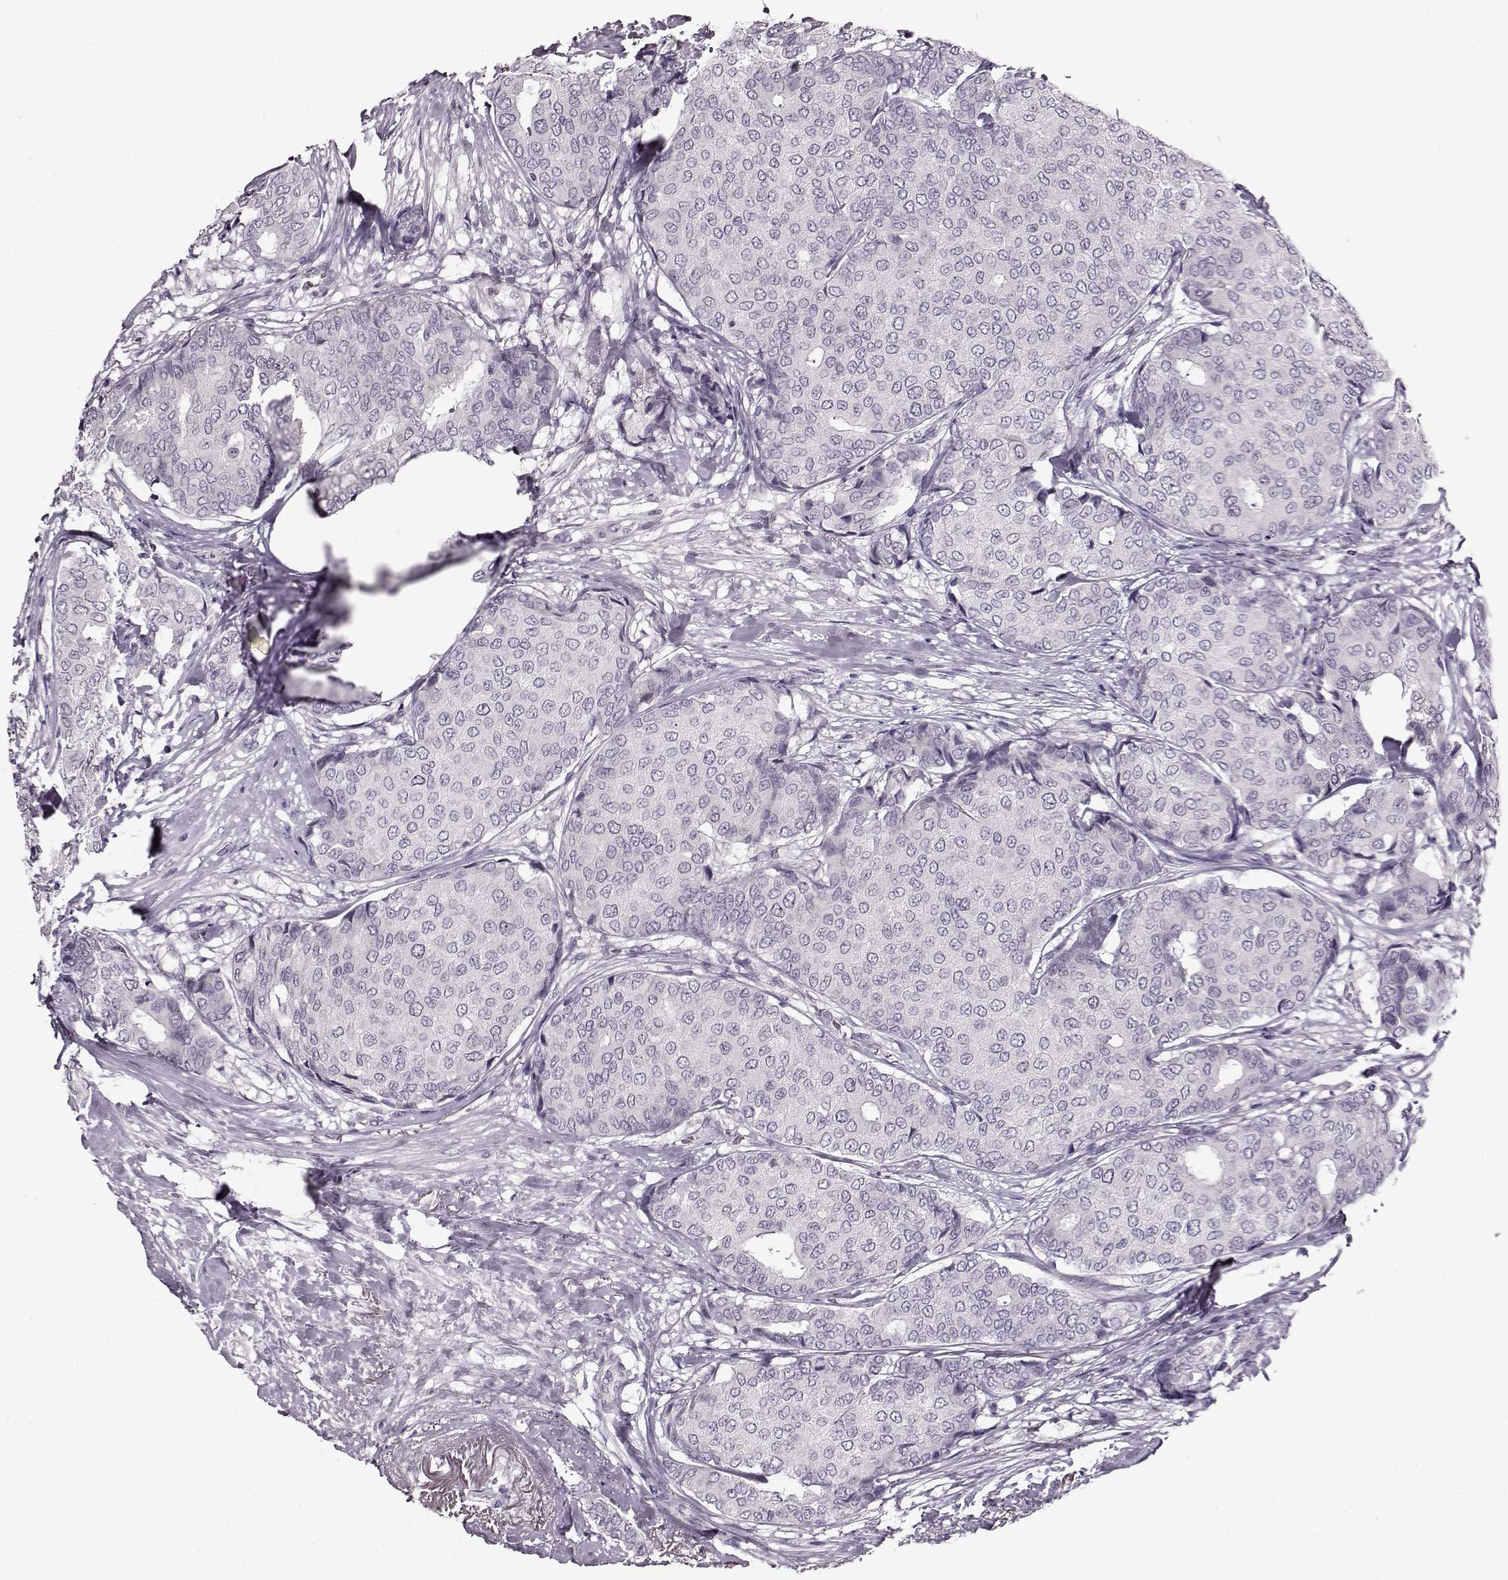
{"staining": {"intensity": "negative", "quantity": "none", "location": "none"}, "tissue": "breast cancer", "cell_type": "Tumor cells", "image_type": "cancer", "snomed": [{"axis": "morphology", "description": "Duct carcinoma"}, {"axis": "topography", "description": "Breast"}], "caption": "Photomicrograph shows no protein staining in tumor cells of breast invasive ductal carcinoma tissue.", "gene": "RP1L1", "patient": {"sex": "female", "age": 75}}